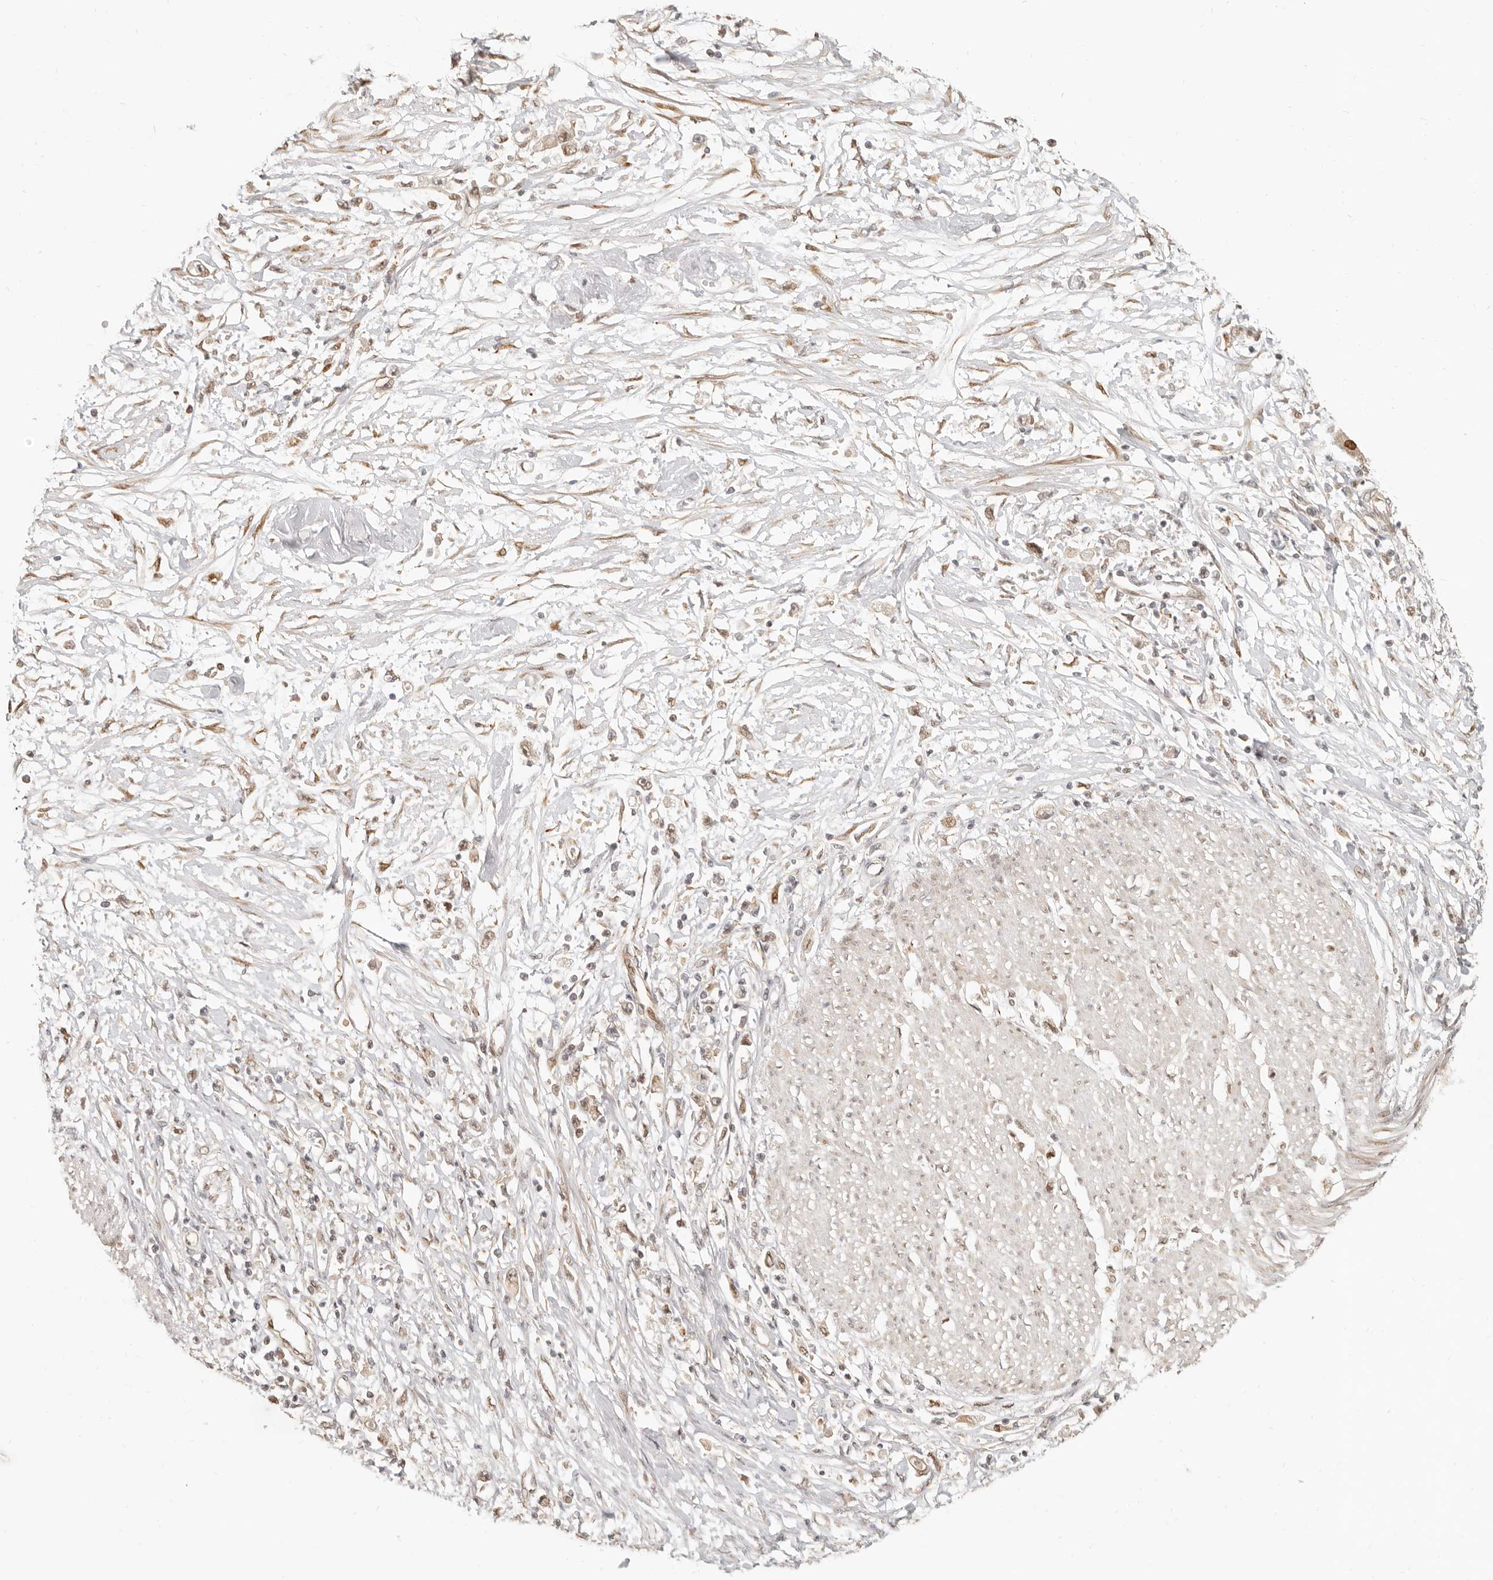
{"staining": {"intensity": "weak", "quantity": "25%-75%", "location": "nuclear"}, "tissue": "stomach cancer", "cell_type": "Tumor cells", "image_type": "cancer", "snomed": [{"axis": "morphology", "description": "Adenocarcinoma, NOS"}, {"axis": "topography", "description": "Stomach"}], "caption": "Stomach cancer (adenocarcinoma) was stained to show a protein in brown. There is low levels of weak nuclear positivity in approximately 25%-75% of tumor cells.", "gene": "TUFT1", "patient": {"sex": "female", "age": 59}}